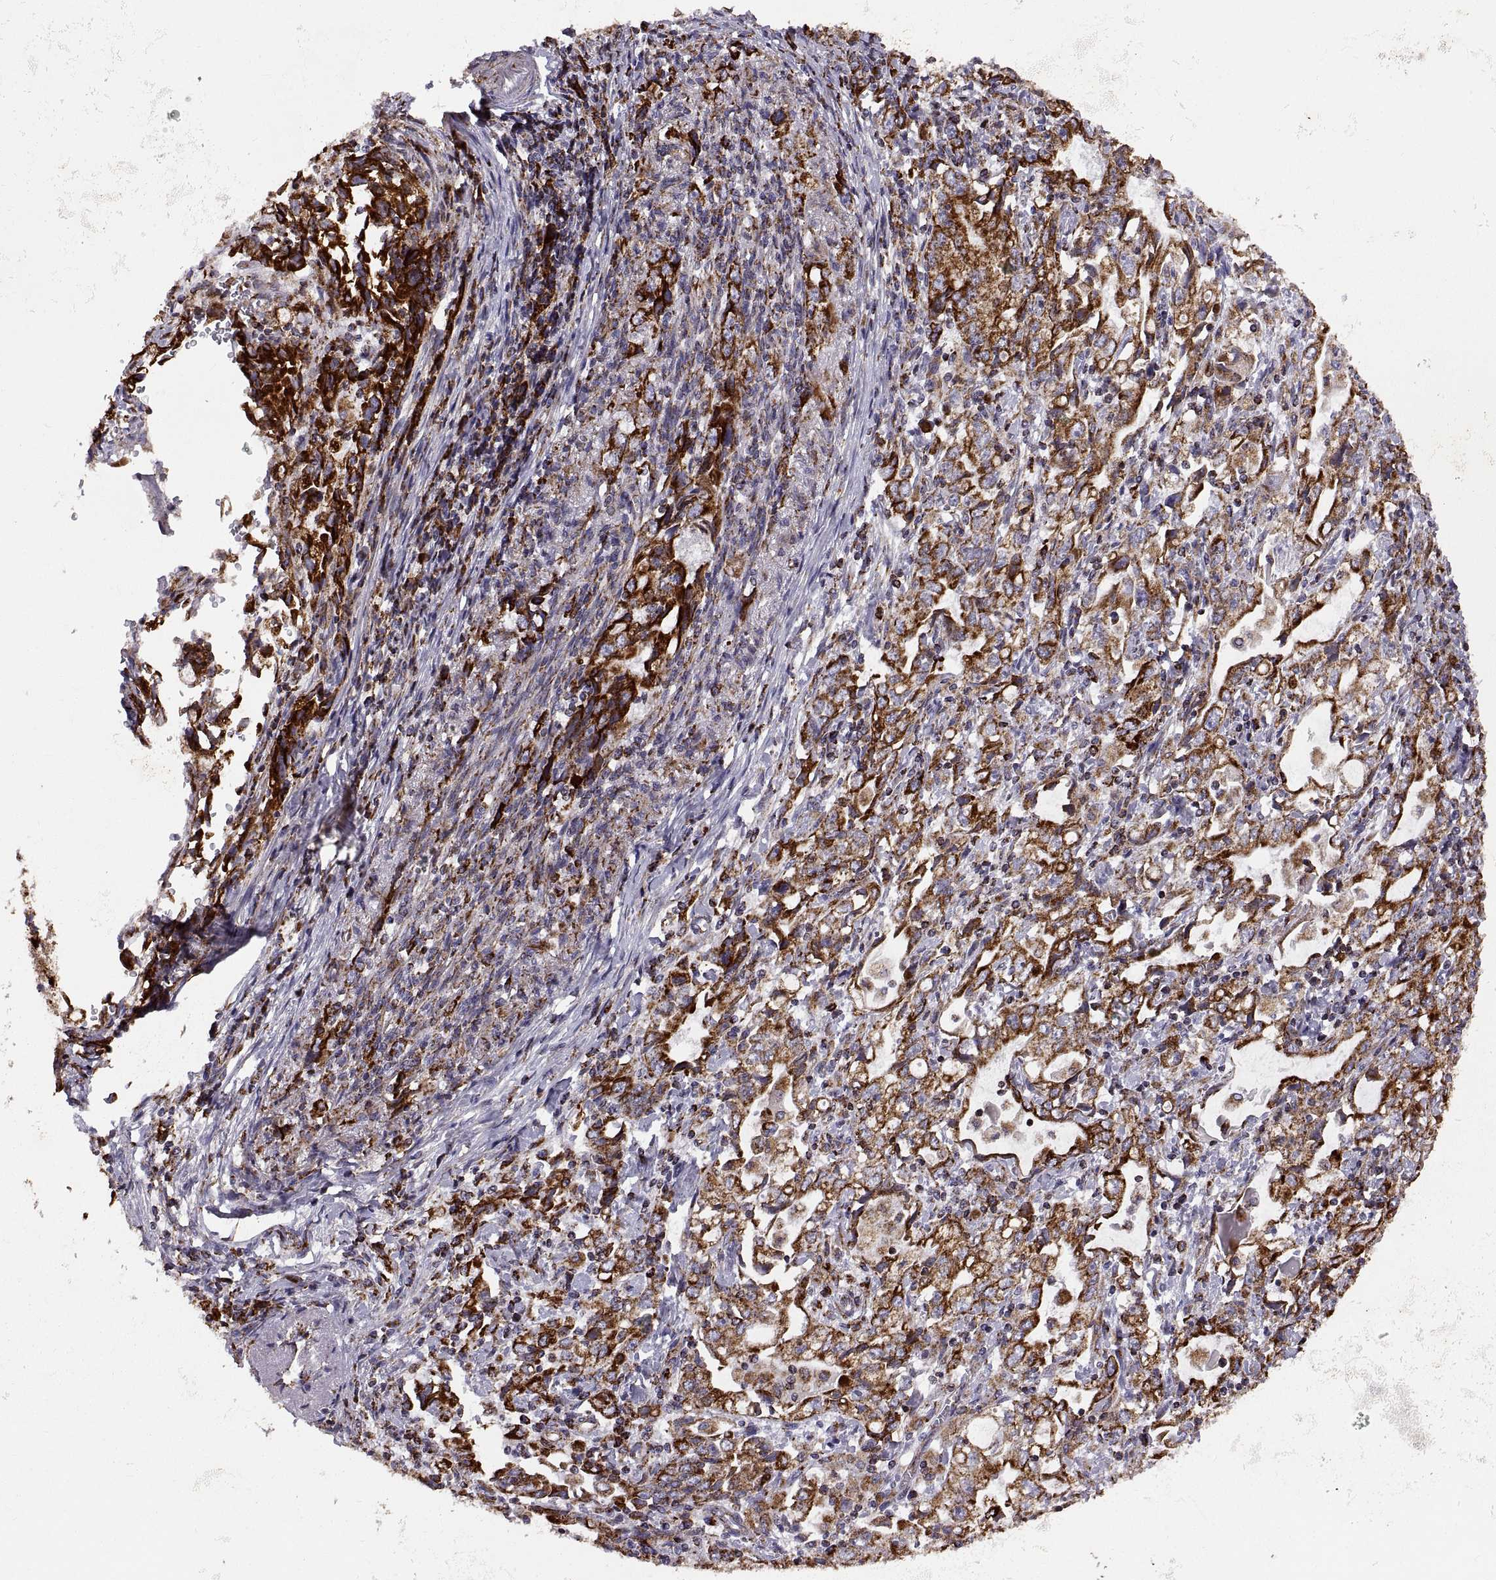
{"staining": {"intensity": "strong", "quantity": ">75%", "location": "cytoplasmic/membranous"}, "tissue": "stomach cancer", "cell_type": "Tumor cells", "image_type": "cancer", "snomed": [{"axis": "morphology", "description": "Adenocarcinoma, NOS"}, {"axis": "topography", "description": "Stomach, lower"}], "caption": "An IHC histopathology image of tumor tissue is shown. Protein staining in brown shows strong cytoplasmic/membranous positivity in stomach adenocarcinoma within tumor cells. The staining was performed using DAB, with brown indicating positive protein expression. Nuclei are stained blue with hematoxylin.", "gene": "ARSD", "patient": {"sex": "female", "age": 72}}